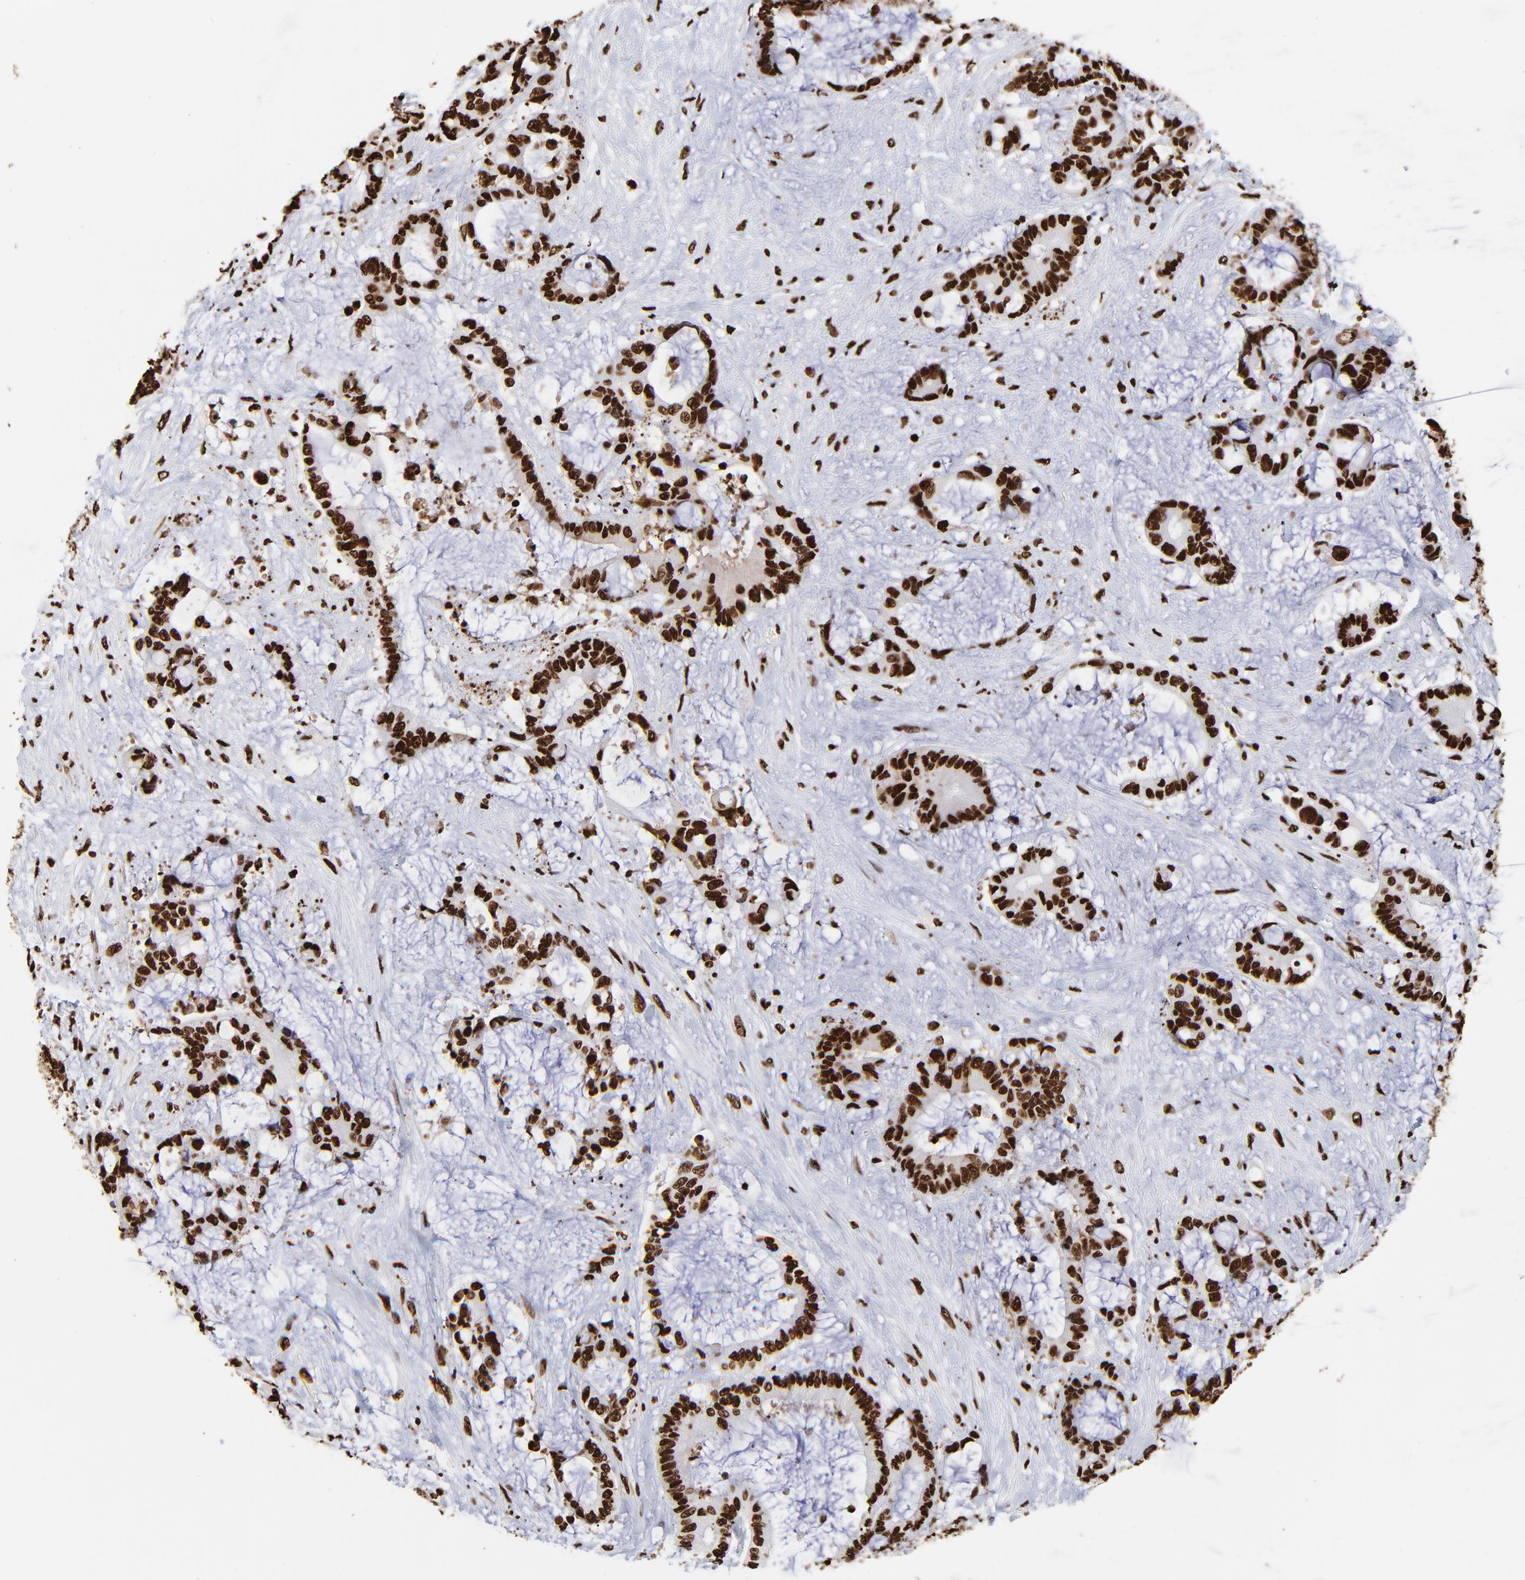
{"staining": {"intensity": "strong", "quantity": ">75%", "location": "nuclear"}, "tissue": "liver cancer", "cell_type": "Tumor cells", "image_type": "cancer", "snomed": [{"axis": "morphology", "description": "Cholangiocarcinoma"}, {"axis": "topography", "description": "Liver"}], "caption": "The immunohistochemical stain shows strong nuclear positivity in tumor cells of cholangiocarcinoma (liver) tissue.", "gene": "ZNF544", "patient": {"sex": "female", "age": 73}}